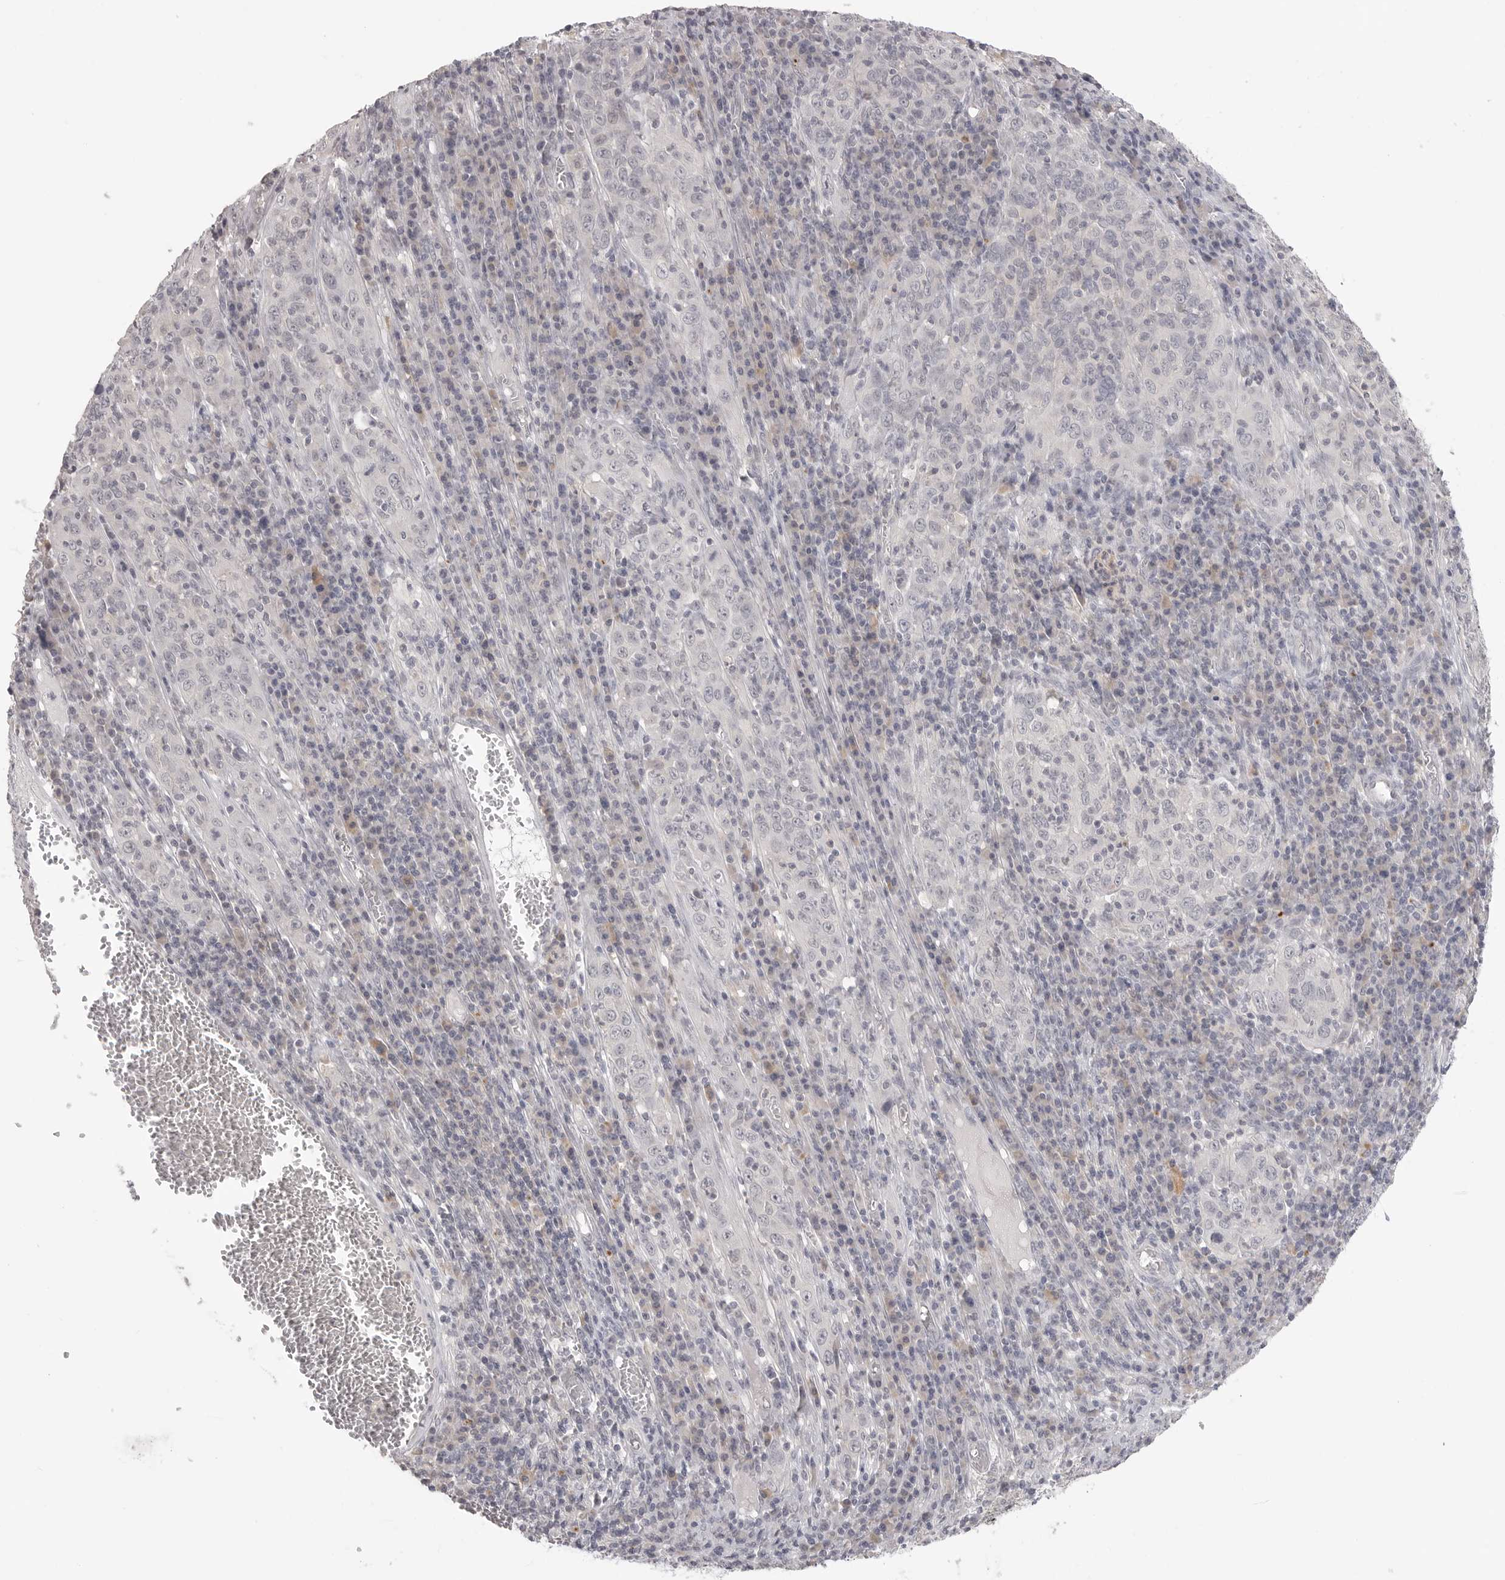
{"staining": {"intensity": "negative", "quantity": "none", "location": "none"}, "tissue": "cervical cancer", "cell_type": "Tumor cells", "image_type": "cancer", "snomed": [{"axis": "morphology", "description": "Squamous cell carcinoma, NOS"}, {"axis": "topography", "description": "Cervix"}], "caption": "An IHC micrograph of cervical cancer (squamous cell carcinoma) is shown. There is no staining in tumor cells of cervical cancer (squamous cell carcinoma).", "gene": "HMGCS2", "patient": {"sex": "female", "age": 46}}